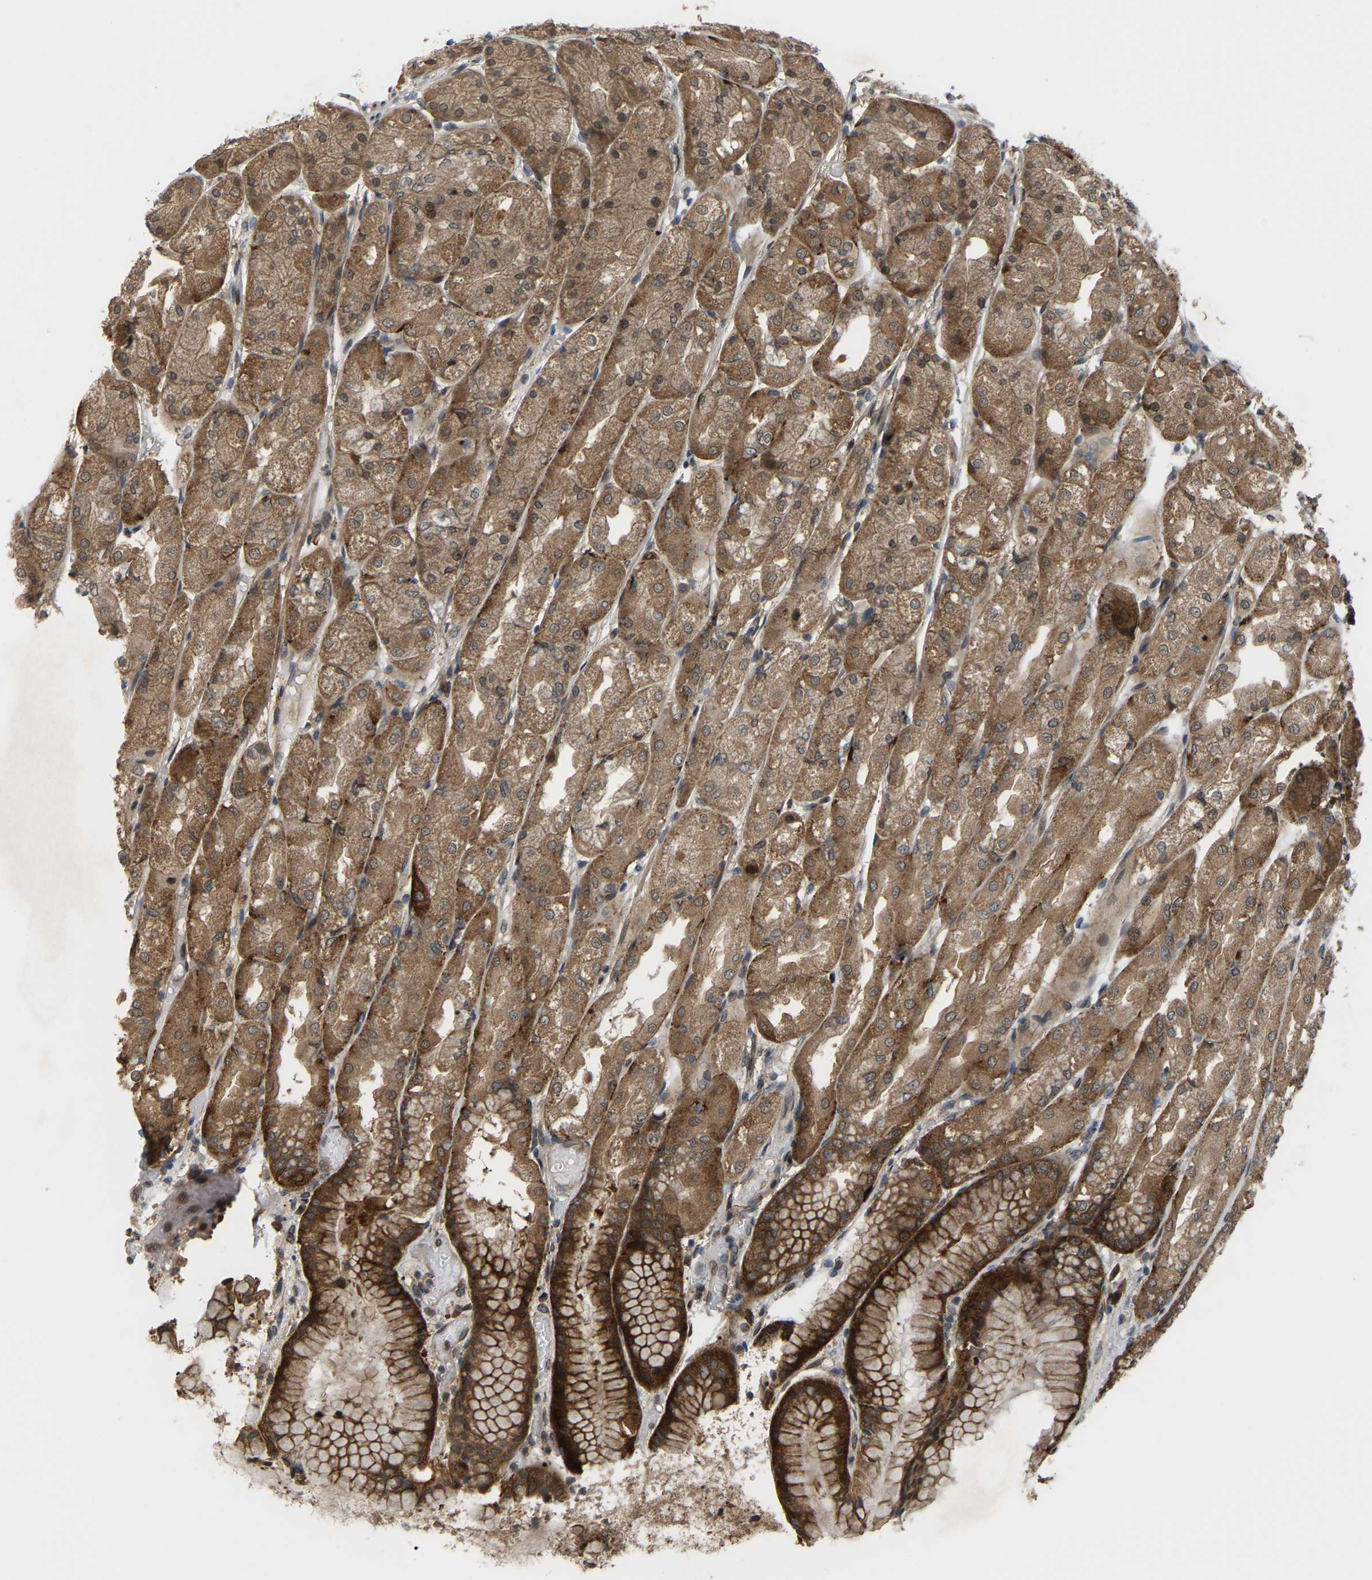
{"staining": {"intensity": "strong", "quantity": ">75%", "location": "cytoplasmic/membranous"}, "tissue": "stomach", "cell_type": "Glandular cells", "image_type": "normal", "snomed": [{"axis": "morphology", "description": "Normal tissue, NOS"}, {"axis": "topography", "description": "Stomach, upper"}], "caption": "Protein staining of normal stomach displays strong cytoplasmic/membranous positivity in about >75% of glandular cells. (Brightfield microscopy of DAB IHC at high magnification).", "gene": "CROT", "patient": {"sex": "male", "age": 72}}